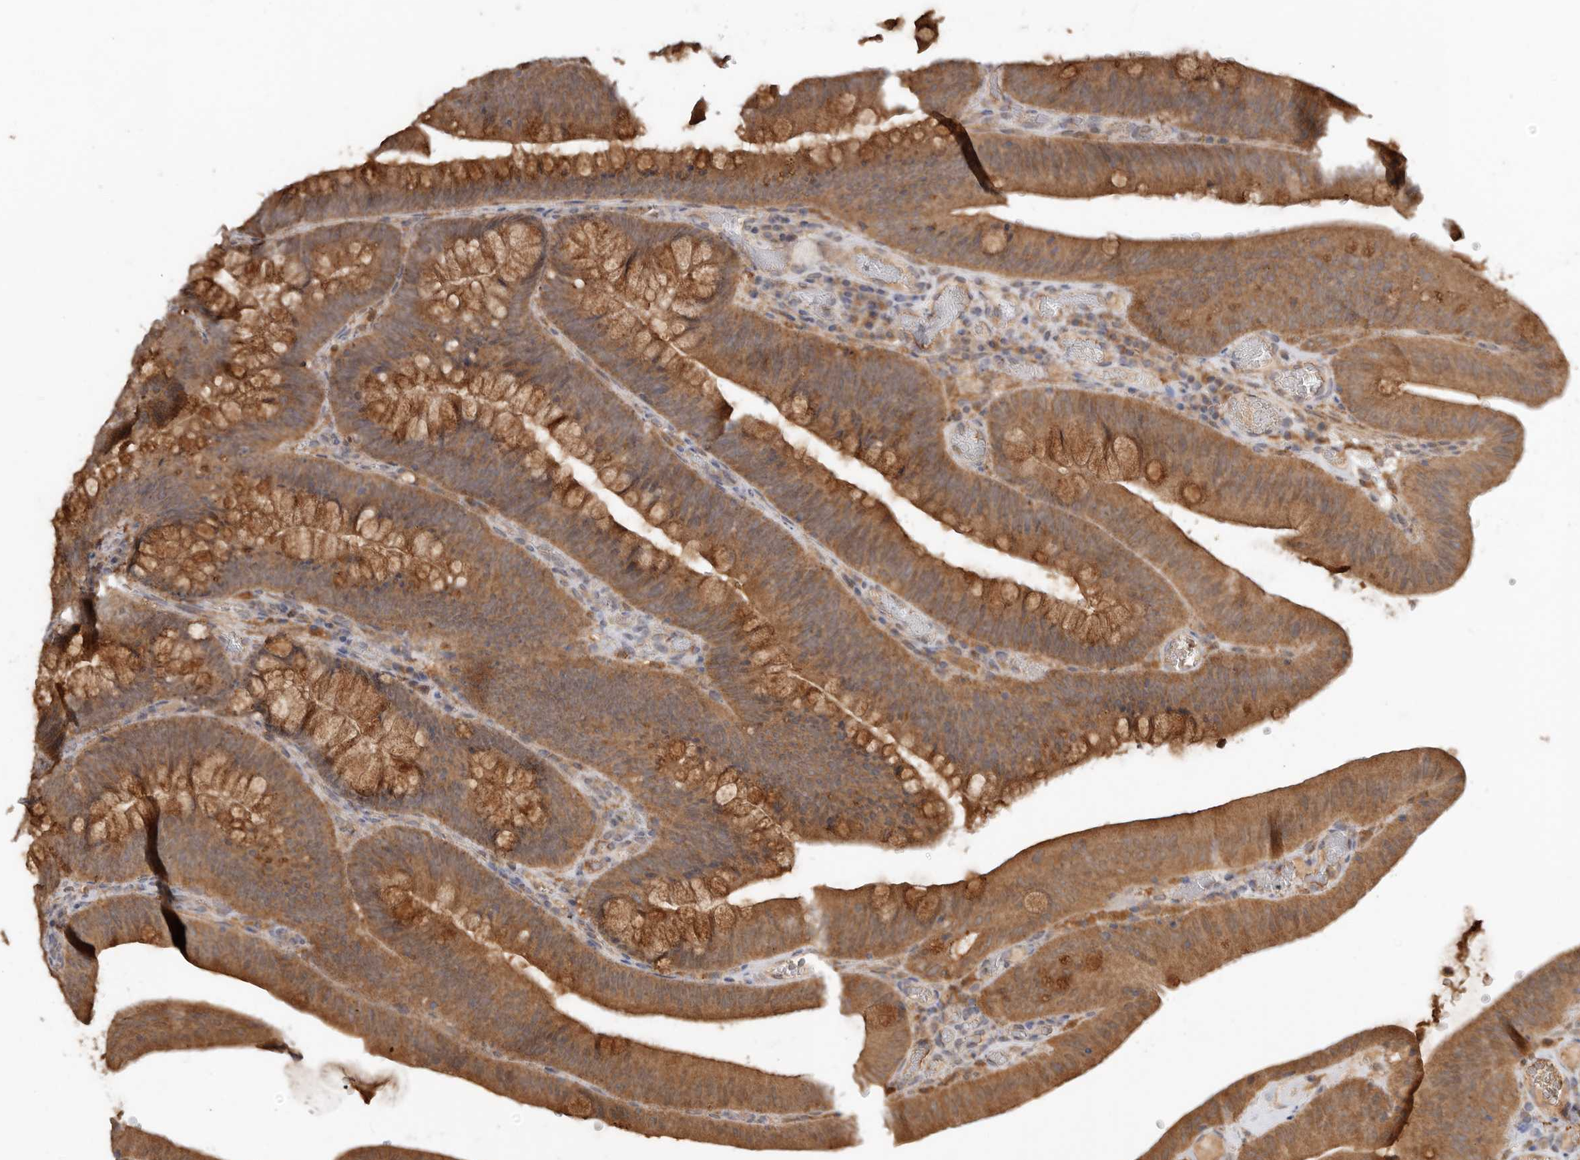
{"staining": {"intensity": "strong", "quantity": ">75%", "location": "cytoplasmic/membranous"}, "tissue": "colorectal cancer", "cell_type": "Tumor cells", "image_type": "cancer", "snomed": [{"axis": "morphology", "description": "Normal tissue, NOS"}, {"axis": "topography", "description": "Colon"}], "caption": "Immunohistochemistry micrograph of colorectal cancer stained for a protein (brown), which exhibits high levels of strong cytoplasmic/membranous staining in approximately >75% of tumor cells.", "gene": "RSPO2", "patient": {"sex": "female", "age": 82}}